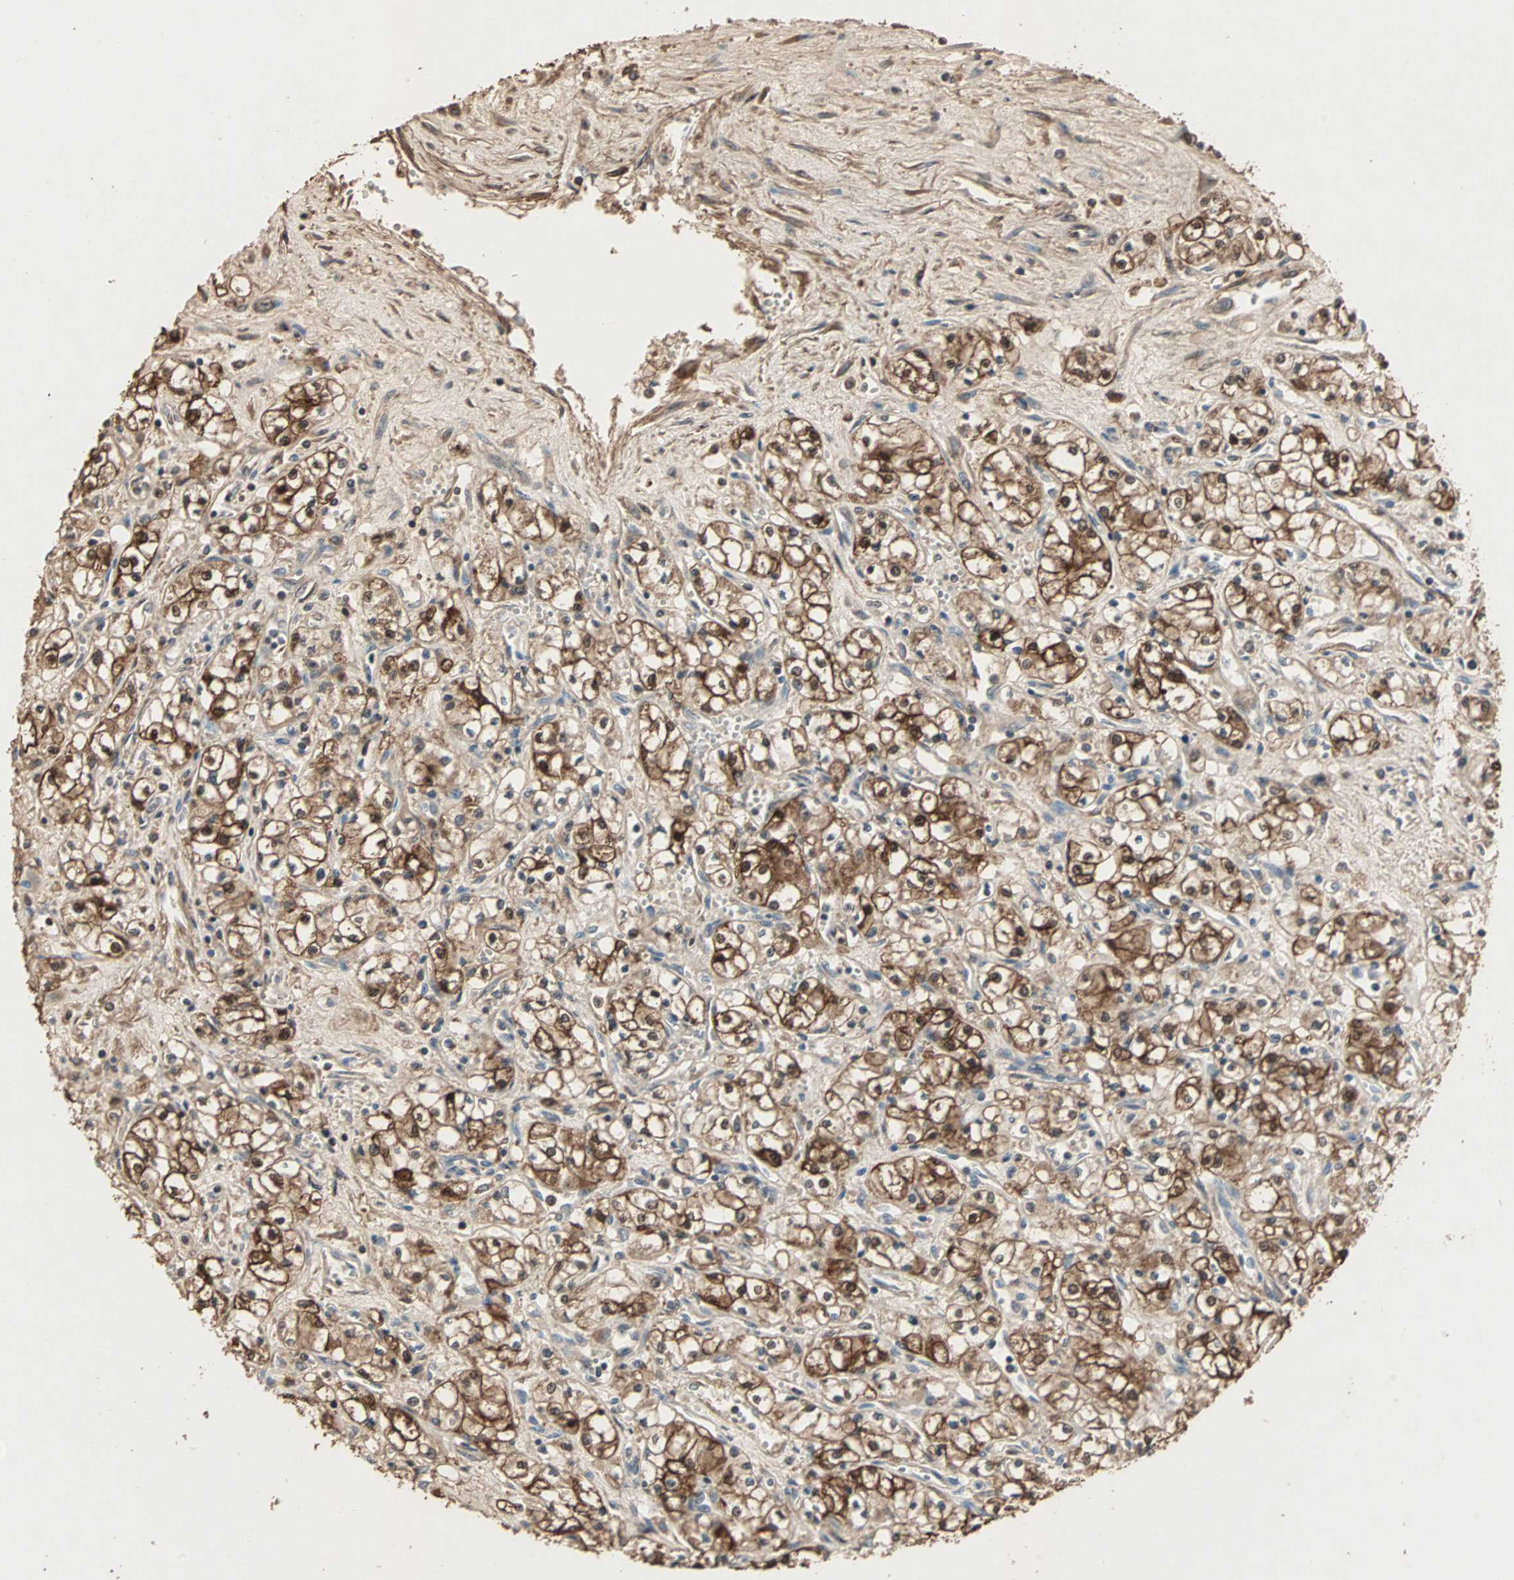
{"staining": {"intensity": "strong", "quantity": ">75%", "location": "cytoplasmic/membranous,nuclear"}, "tissue": "renal cancer", "cell_type": "Tumor cells", "image_type": "cancer", "snomed": [{"axis": "morphology", "description": "Normal tissue, NOS"}, {"axis": "morphology", "description": "Adenocarcinoma, NOS"}, {"axis": "topography", "description": "Kidney"}], "caption": "Adenocarcinoma (renal) tissue demonstrates strong cytoplasmic/membranous and nuclear expression in approximately >75% of tumor cells, visualized by immunohistochemistry.", "gene": "DRG2", "patient": {"sex": "male", "age": 59}}